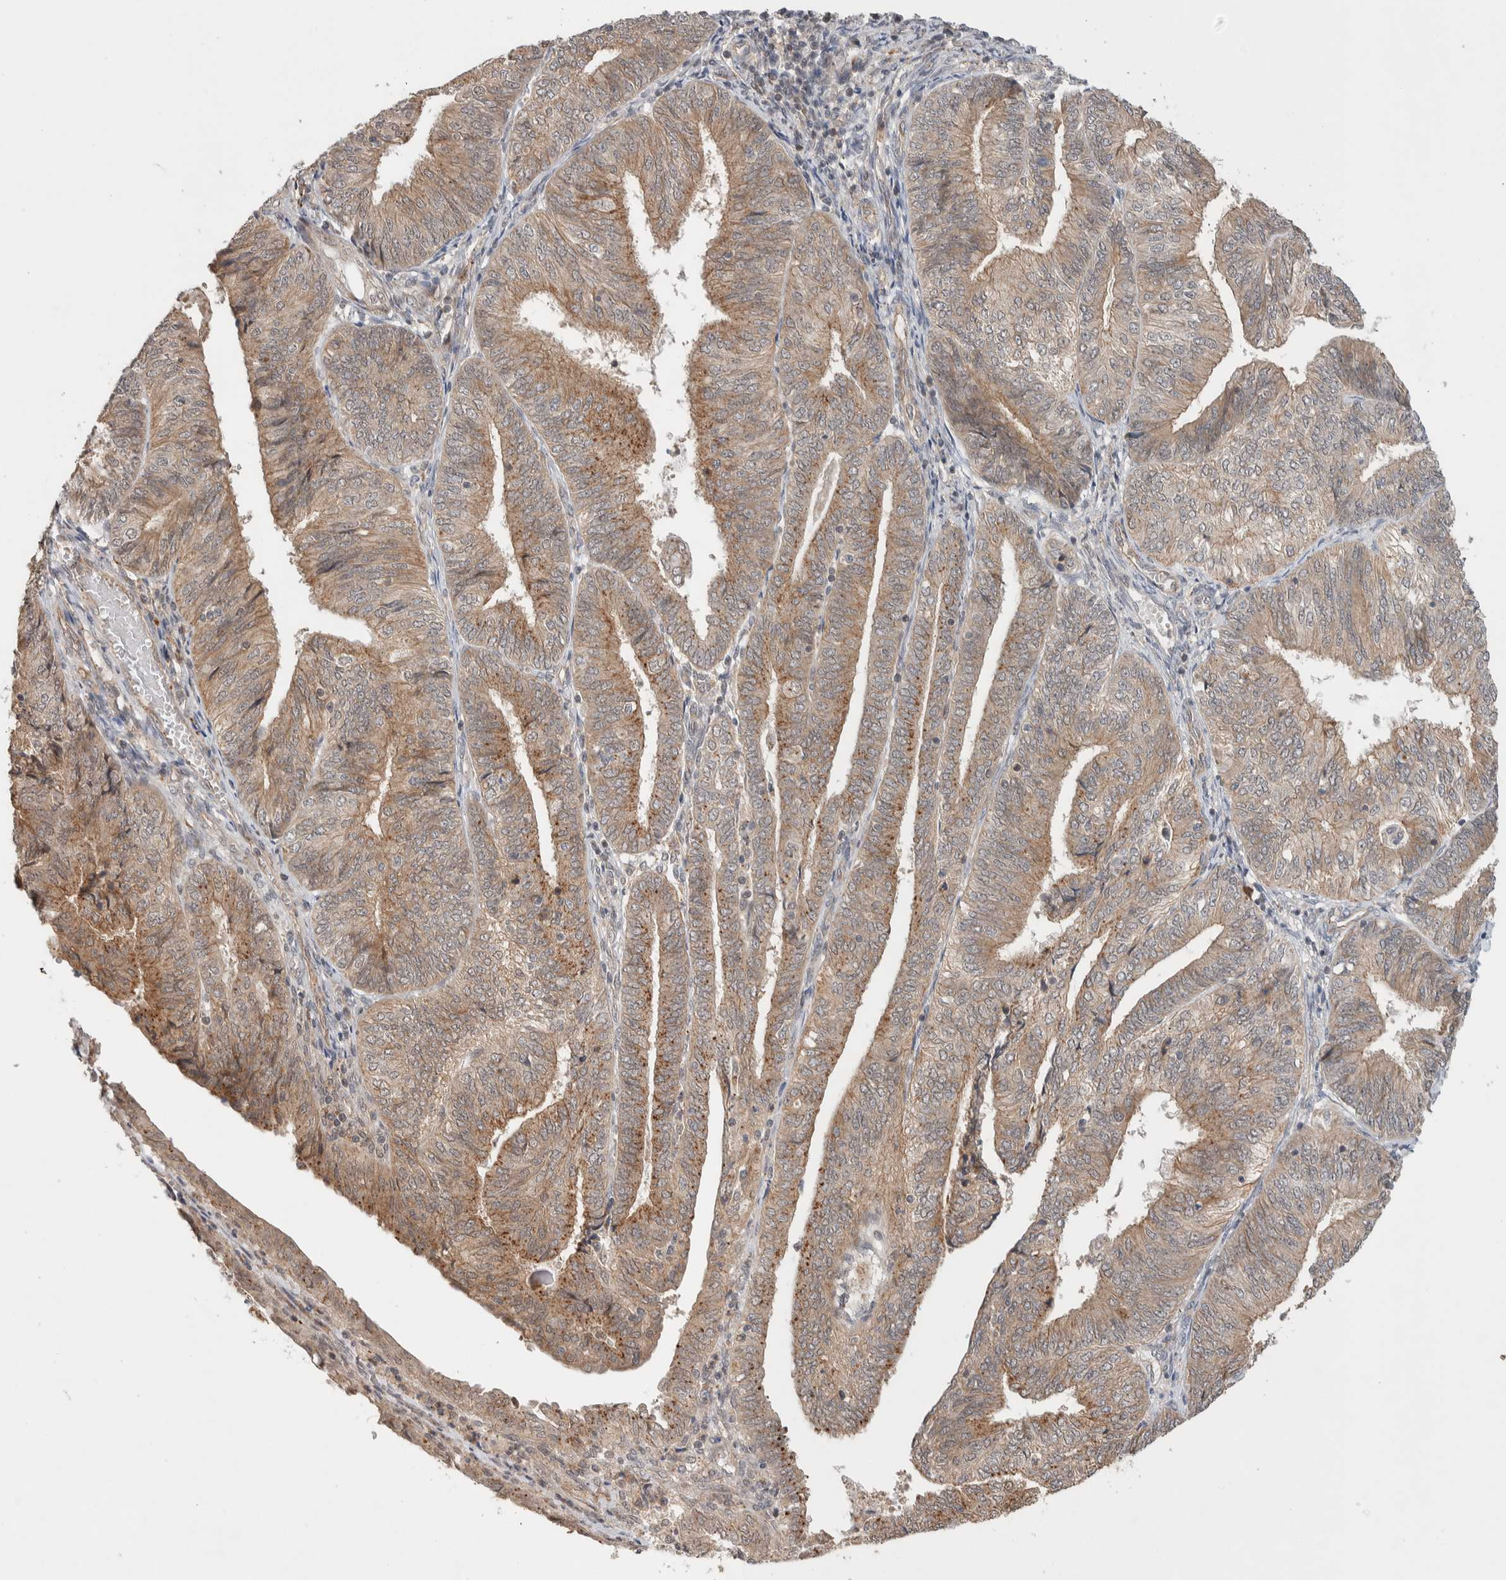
{"staining": {"intensity": "moderate", "quantity": ">75%", "location": "cytoplasmic/membranous"}, "tissue": "endometrial cancer", "cell_type": "Tumor cells", "image_type": "cancer", "snomed": [{"axis": "morphology", "description": "Adenocarcinoma, NOS"}, {"axis": "topography", "description": "Endometrium"}], "caption": "Human adenocarcinoma (endometrial) stained with a brown dye exhibits moderate cytoplasmic/membranous positive staining in about >75% of tumor cells.", "gene": "DEPTOR", "patient": {"sex": "female", "age": 58}}